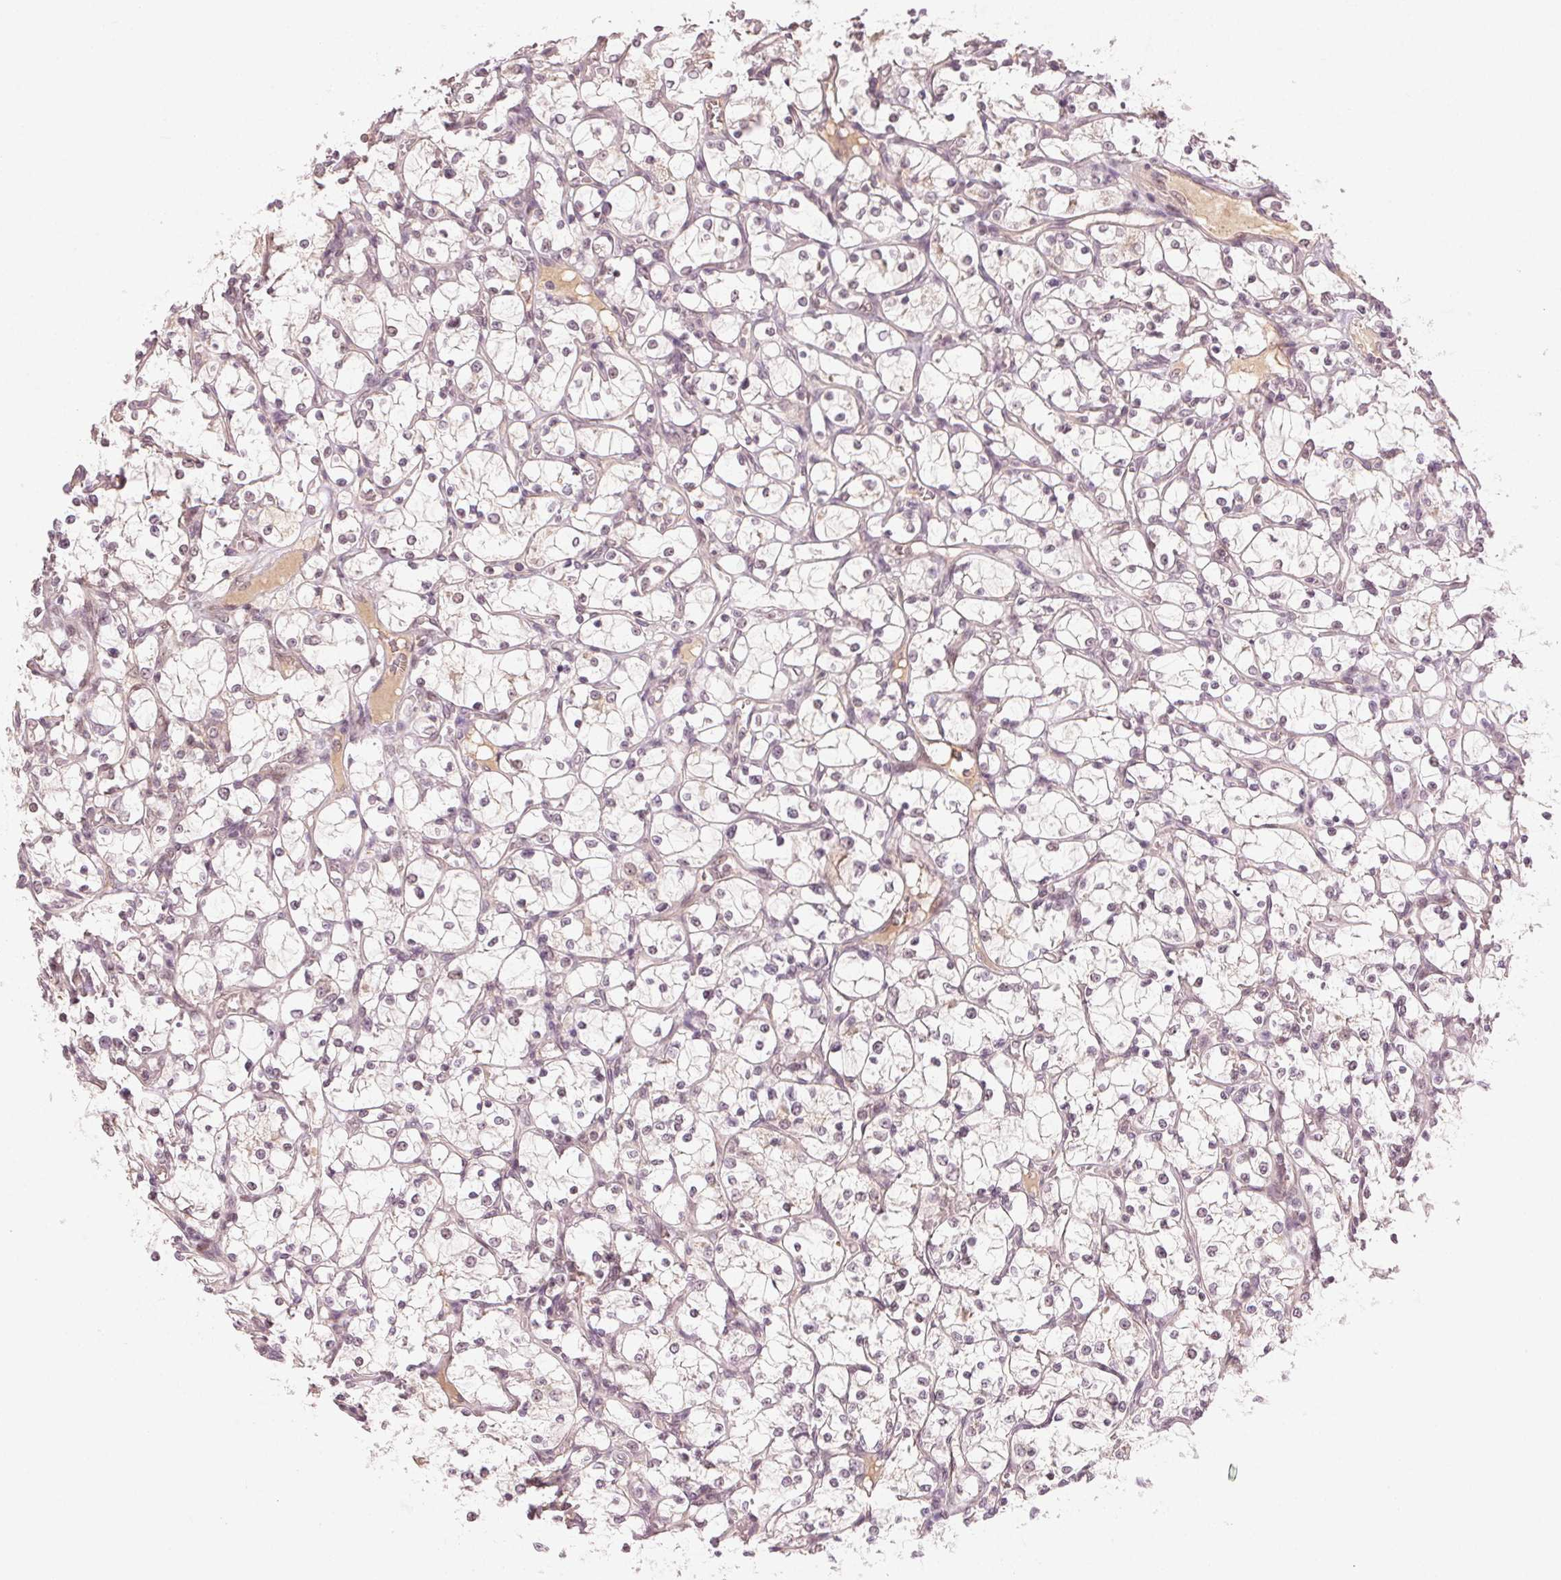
{"staining": {"intensity": "negative", "quantity": "none", "location": "none"}, "tissue": "renal cancer", "cell_type": "Tumor cells", "image_type": "cancer", "snomed": [{"axis": "morphology", "description": "Adenocarcinoma, NOS"}, {"axis": "topography", "description": "Kidney"}], "caption": "Immunohistochemistry image of neoplastic tissue: adenocarcinoma (renal) stained with DAB displays no significant protein positivity in tumor cells.", "gene": "TUB", "patient": {"sex": "female", "age": 69}}